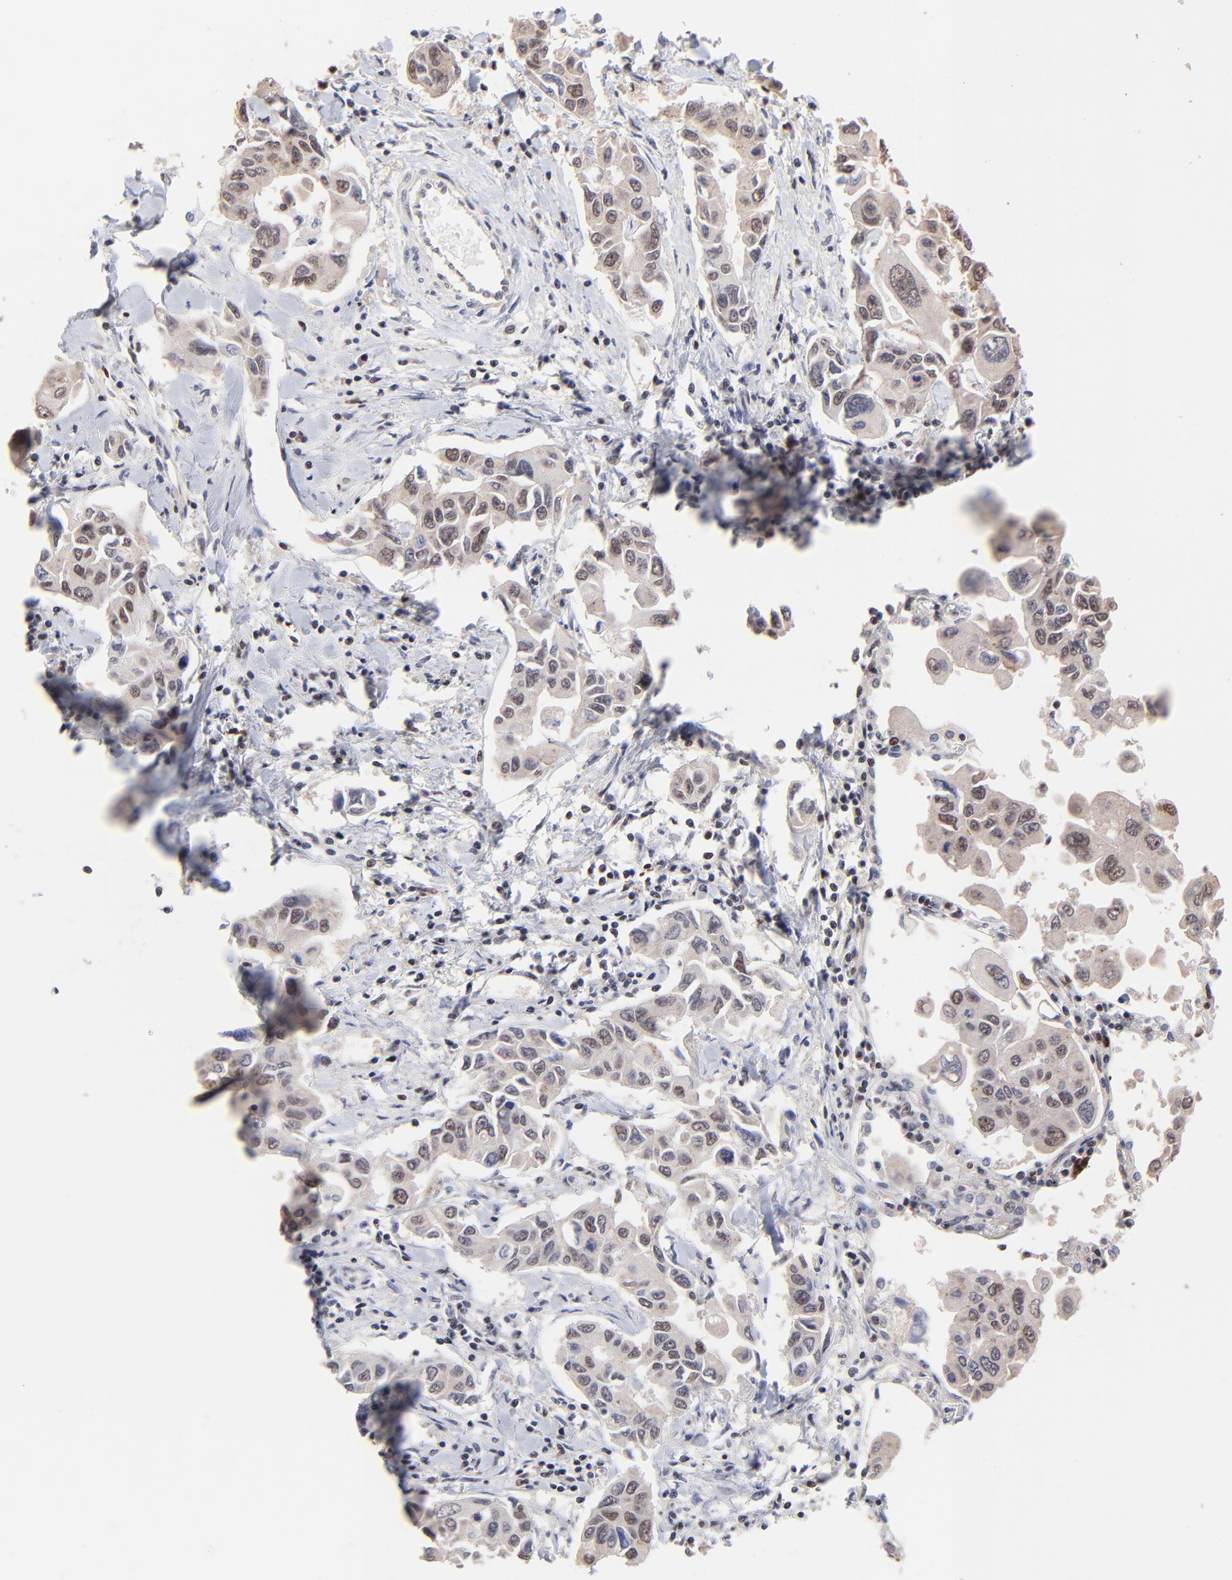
{"staining": {"intensity": "weak", "quantity": "25%-75%", "location": "cytoplasmic/membranous,nuclear"}, "tissue": "lung cancer", "cell_type": "Tumor cells", "image_type": "cancer", "snomed": [{"axis": "morphology", "description": "Adenocarcinoma, NOS"}, {"axis": "topography", "description": "Lymph node"}, {"axis": "topography", "description": "Lung"}], "caption": "Weak cytoplasmic/membranous and nuclear expression is identified in about 25%-75% of tumor cells in lung cancer (adenocarcinoma). The staining was performed using DAB, with brown indicating positive protein expression. Nuclei are stained blue with hematoxylin.", "gene": "DSN1", "patient": {"sex": "male", "age": 64}}